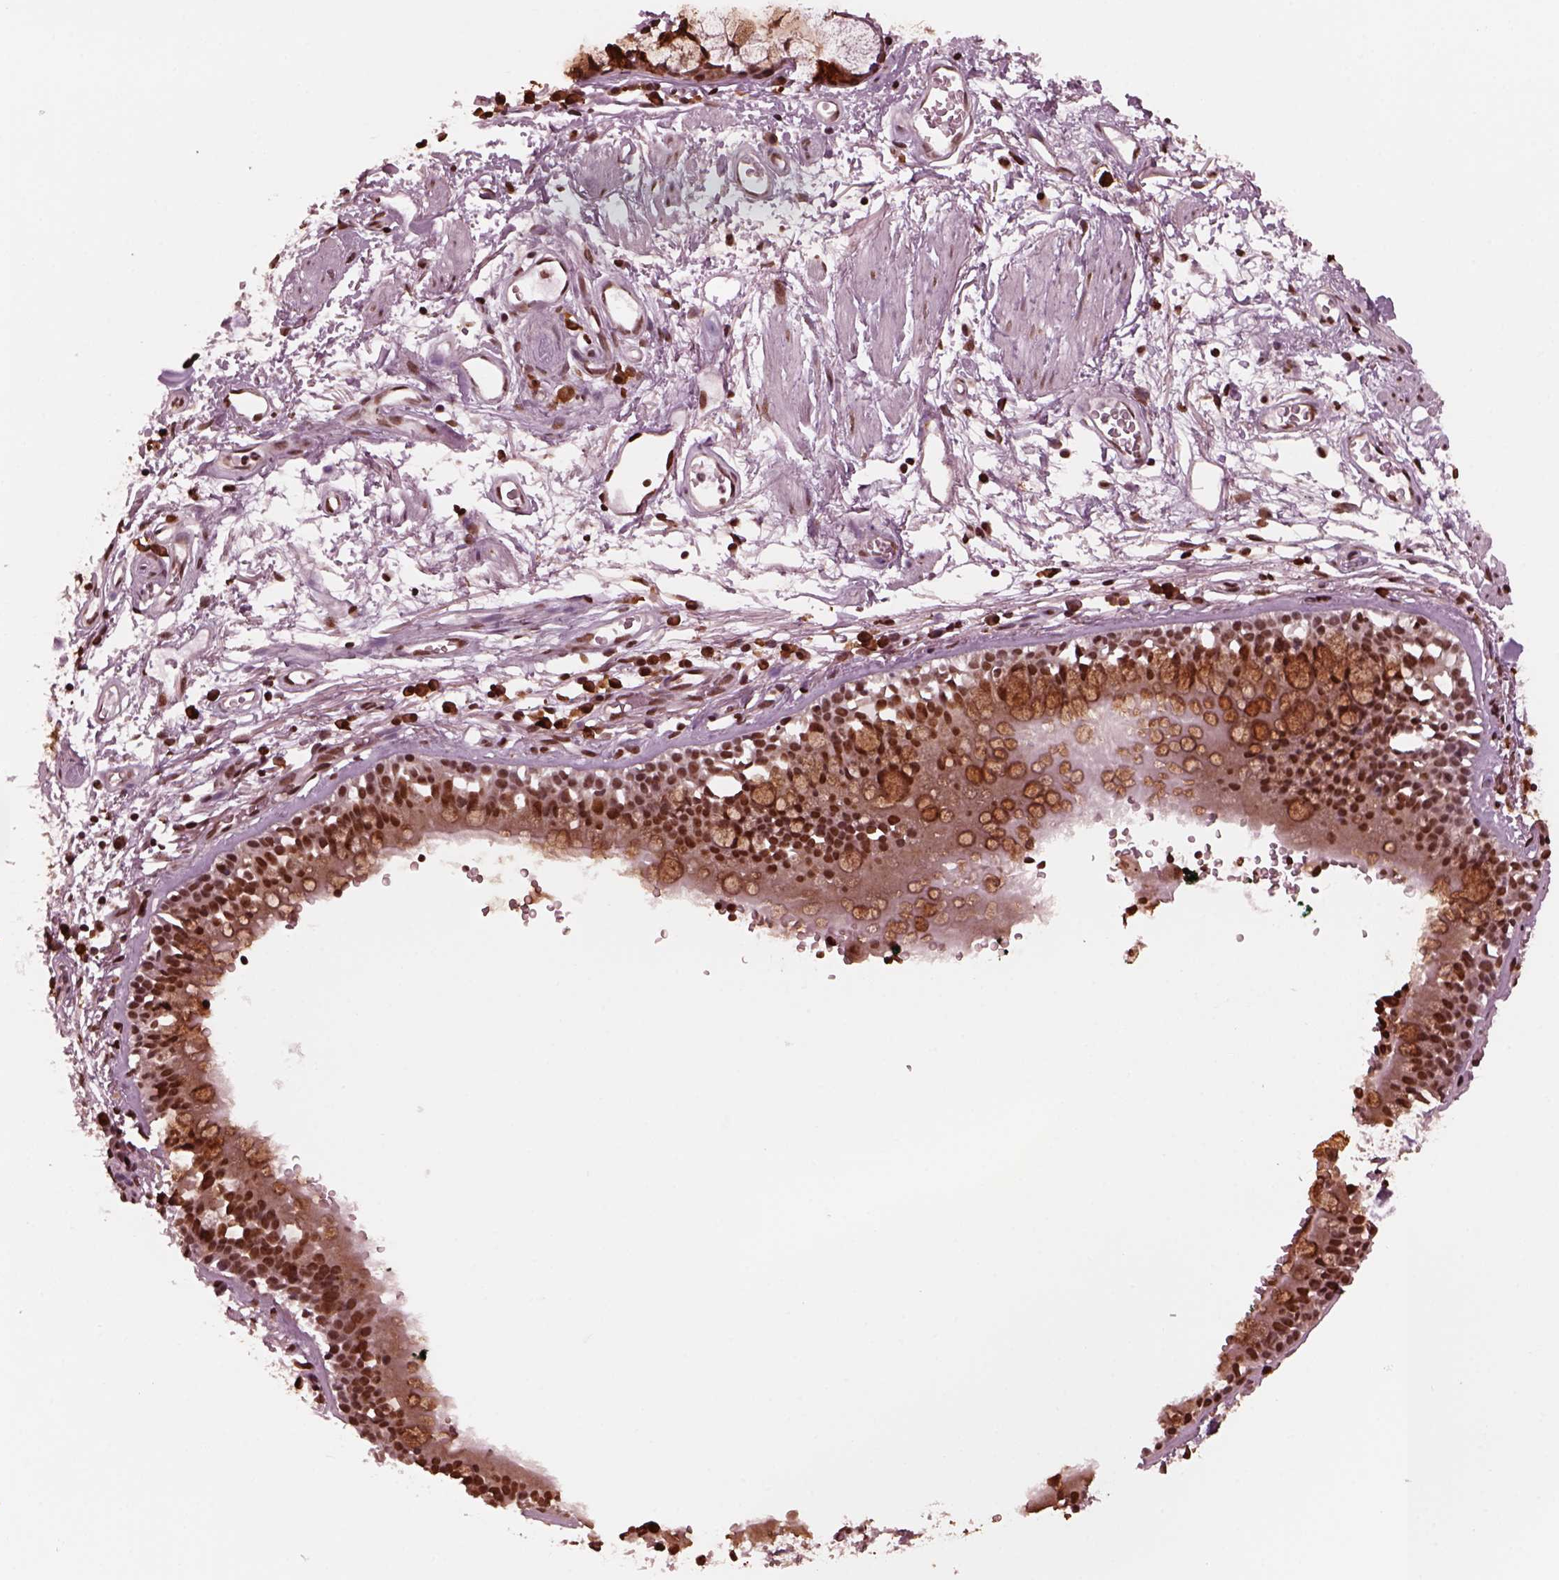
{"staining": {"intensity": "strong", "quantity": "25%-75%", "location": "nuclear"}, "tissue": "adipose tissue", "cell_type": "Adipocytes", "image_type": "normal", "snomed": [{"axis": "morphology", "description": "Normal tissue, NOS"}, {"axis": "topography", "description": "Cartilage tissue"}, {"axis": "topography", "description": "Bronchus"}], "caption": "Protein expression analysis of benign adipose tissue exhibits strong nuclear positivity in approximately 25%-75% of adipocytes. The protein of interest is shown in brown color, while the nuclei are stained blue.", "gene": "NSD1", "patient": {"sex": "male", "age": 58}}